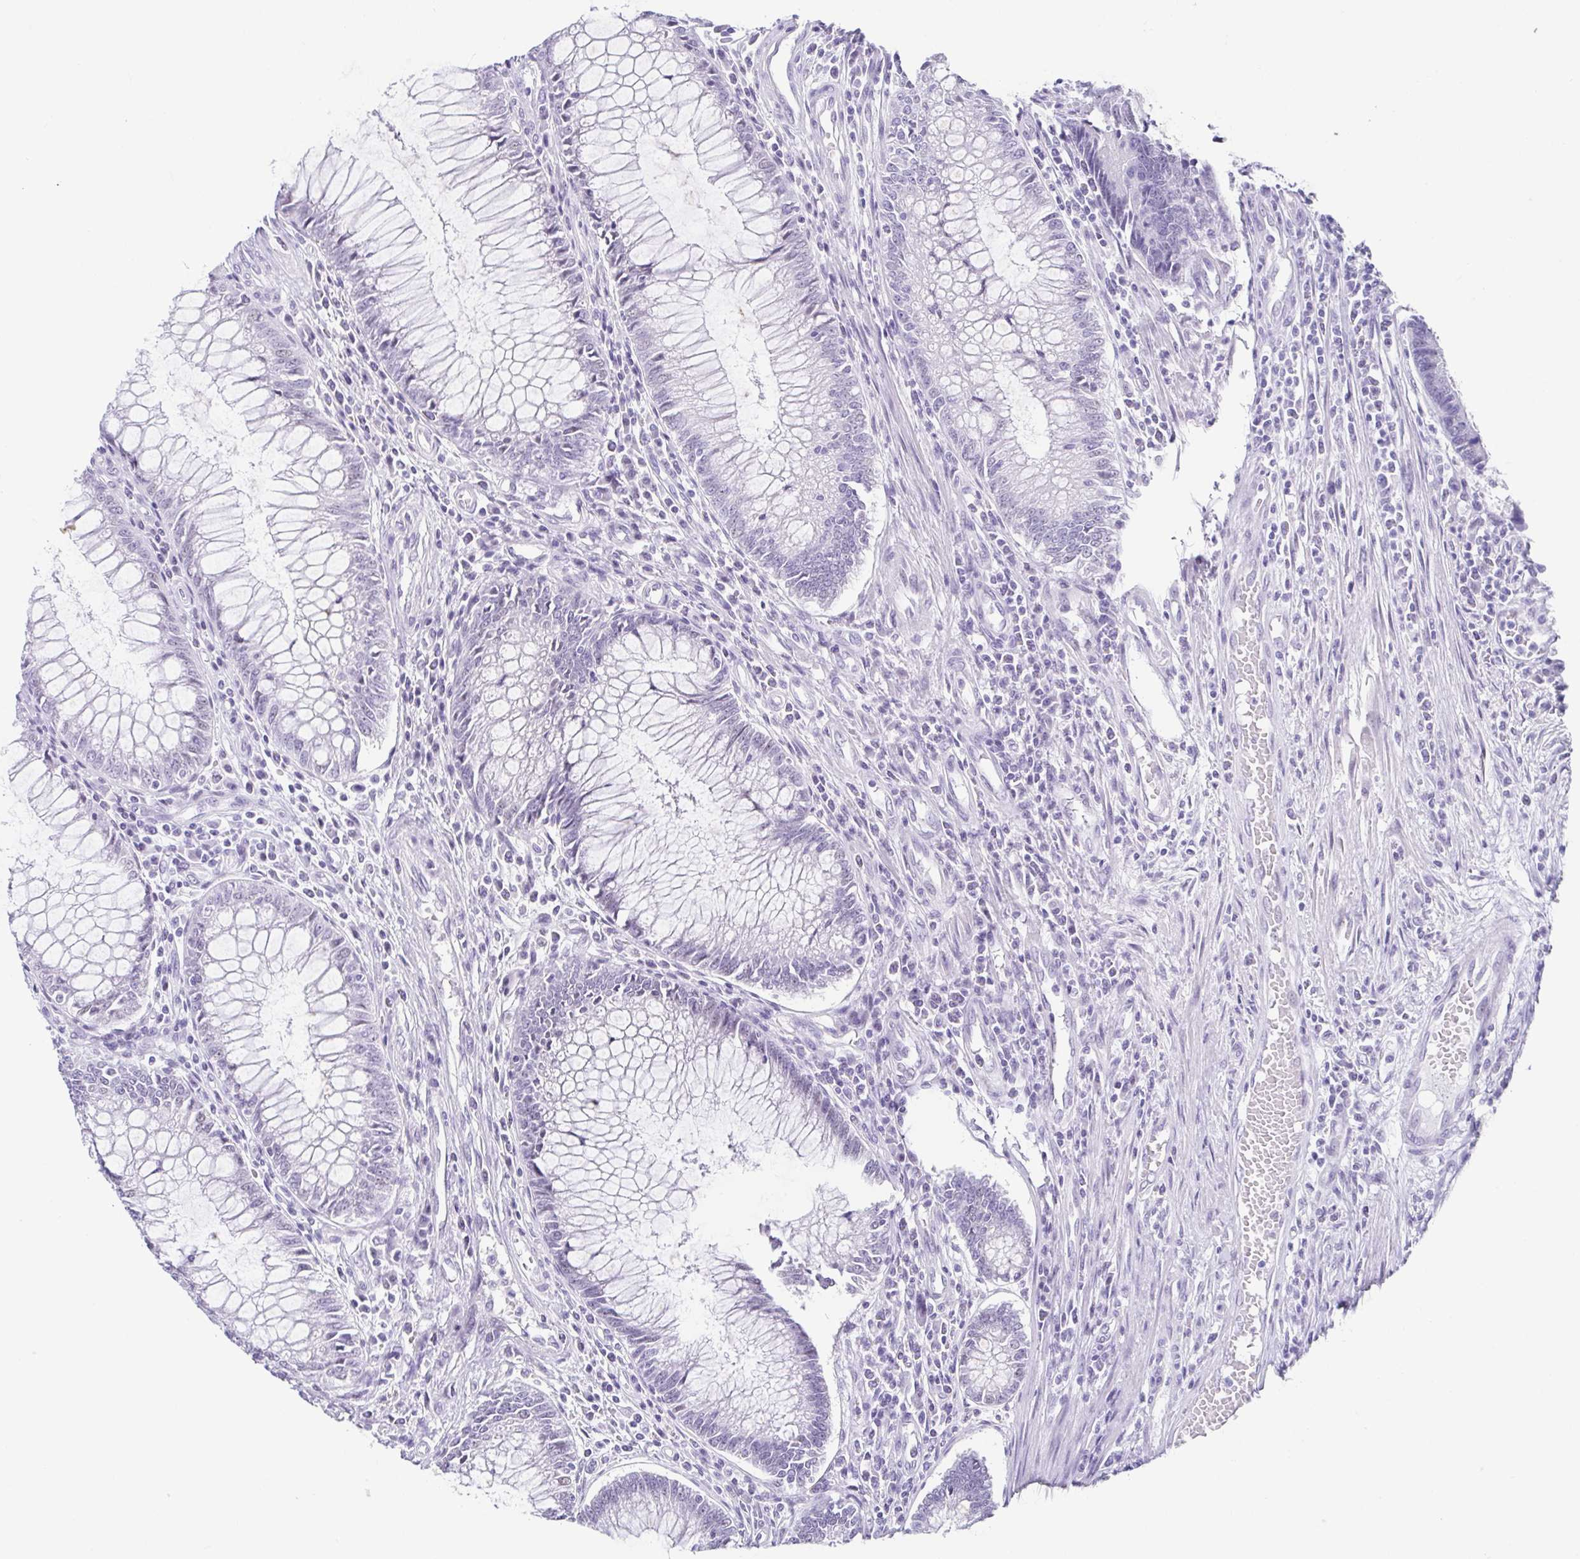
{"staining": {"intensity": "negative", "quantity": "none", "location": "none"}, "tissue": "colorectal cancer", "cell_type": "Tumor cells", "image_type": "cancer", "snomed": [{"axis": "morphology", "description": "Adenocarcinoma, NOS"}, {"axis": "topography", "description": "Colon"}], "caption": "Immunohistochemical staining of human colorectal cancer displays no significant staining in tumor cells.", "gene": "ESX1", "patient": {"sex": "female", "age": 67}}